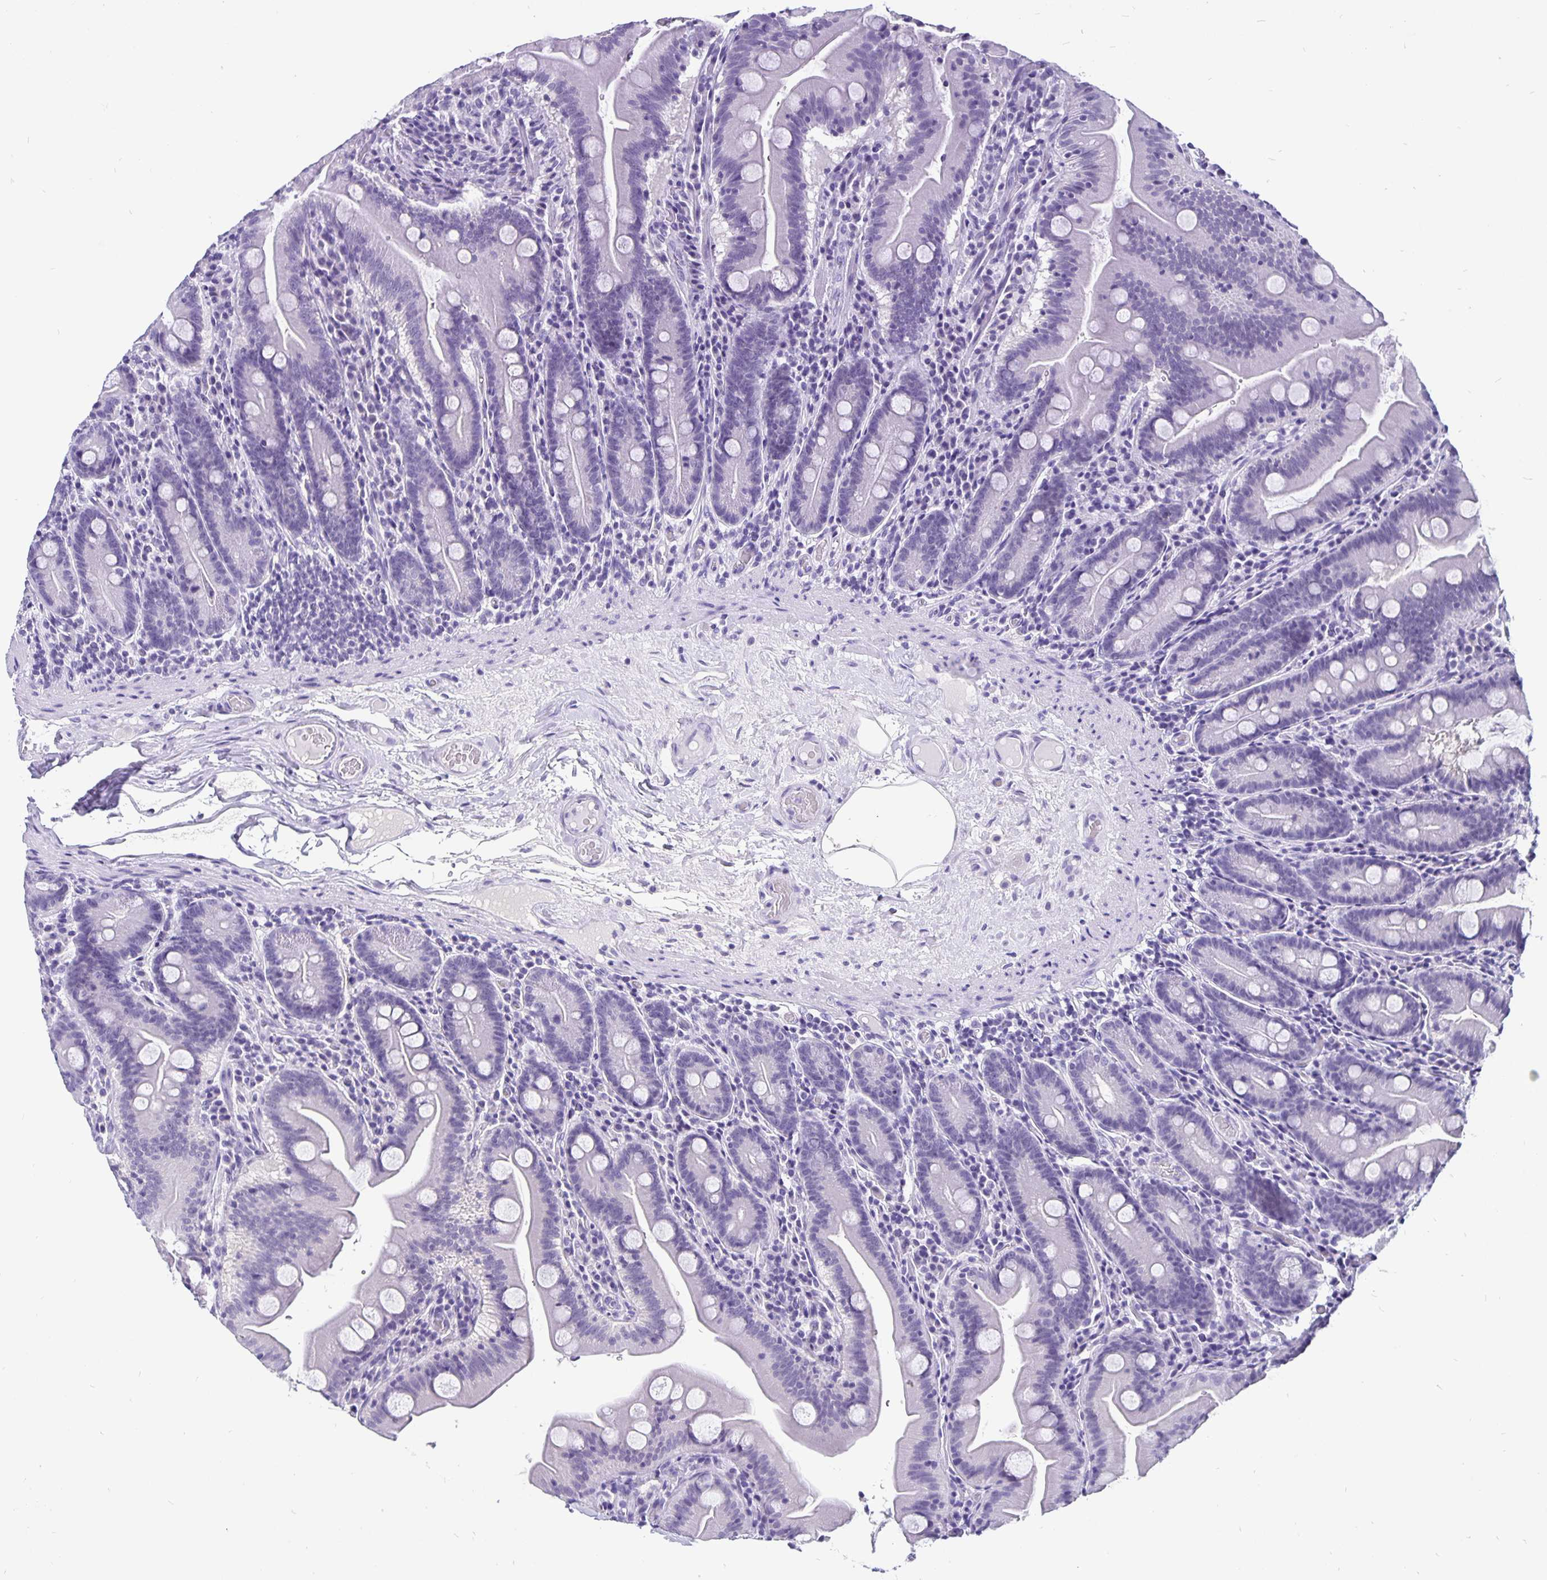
{"staining": {"intensity": "negative", "quantity": "none", "location": "none"}, "tissue": "small intestine", "cell_type": "Glandular cells", "image_type": "normal", "snomed": [{"axis": "morphology", "description": "Normal tissue, NOS"}, {"axis": "topography", "description": "Small intestine"}], "caption": "The image demonstrates no significant expression in glandular cells of small intestine. (DAB (3,3'-diaminobenzidine) immunohistochemistry (IHC) visualized using brightfield microscopy, high magnification).", "gene": "ODF3B", "patient": {"sex": "male", "age": 37}}